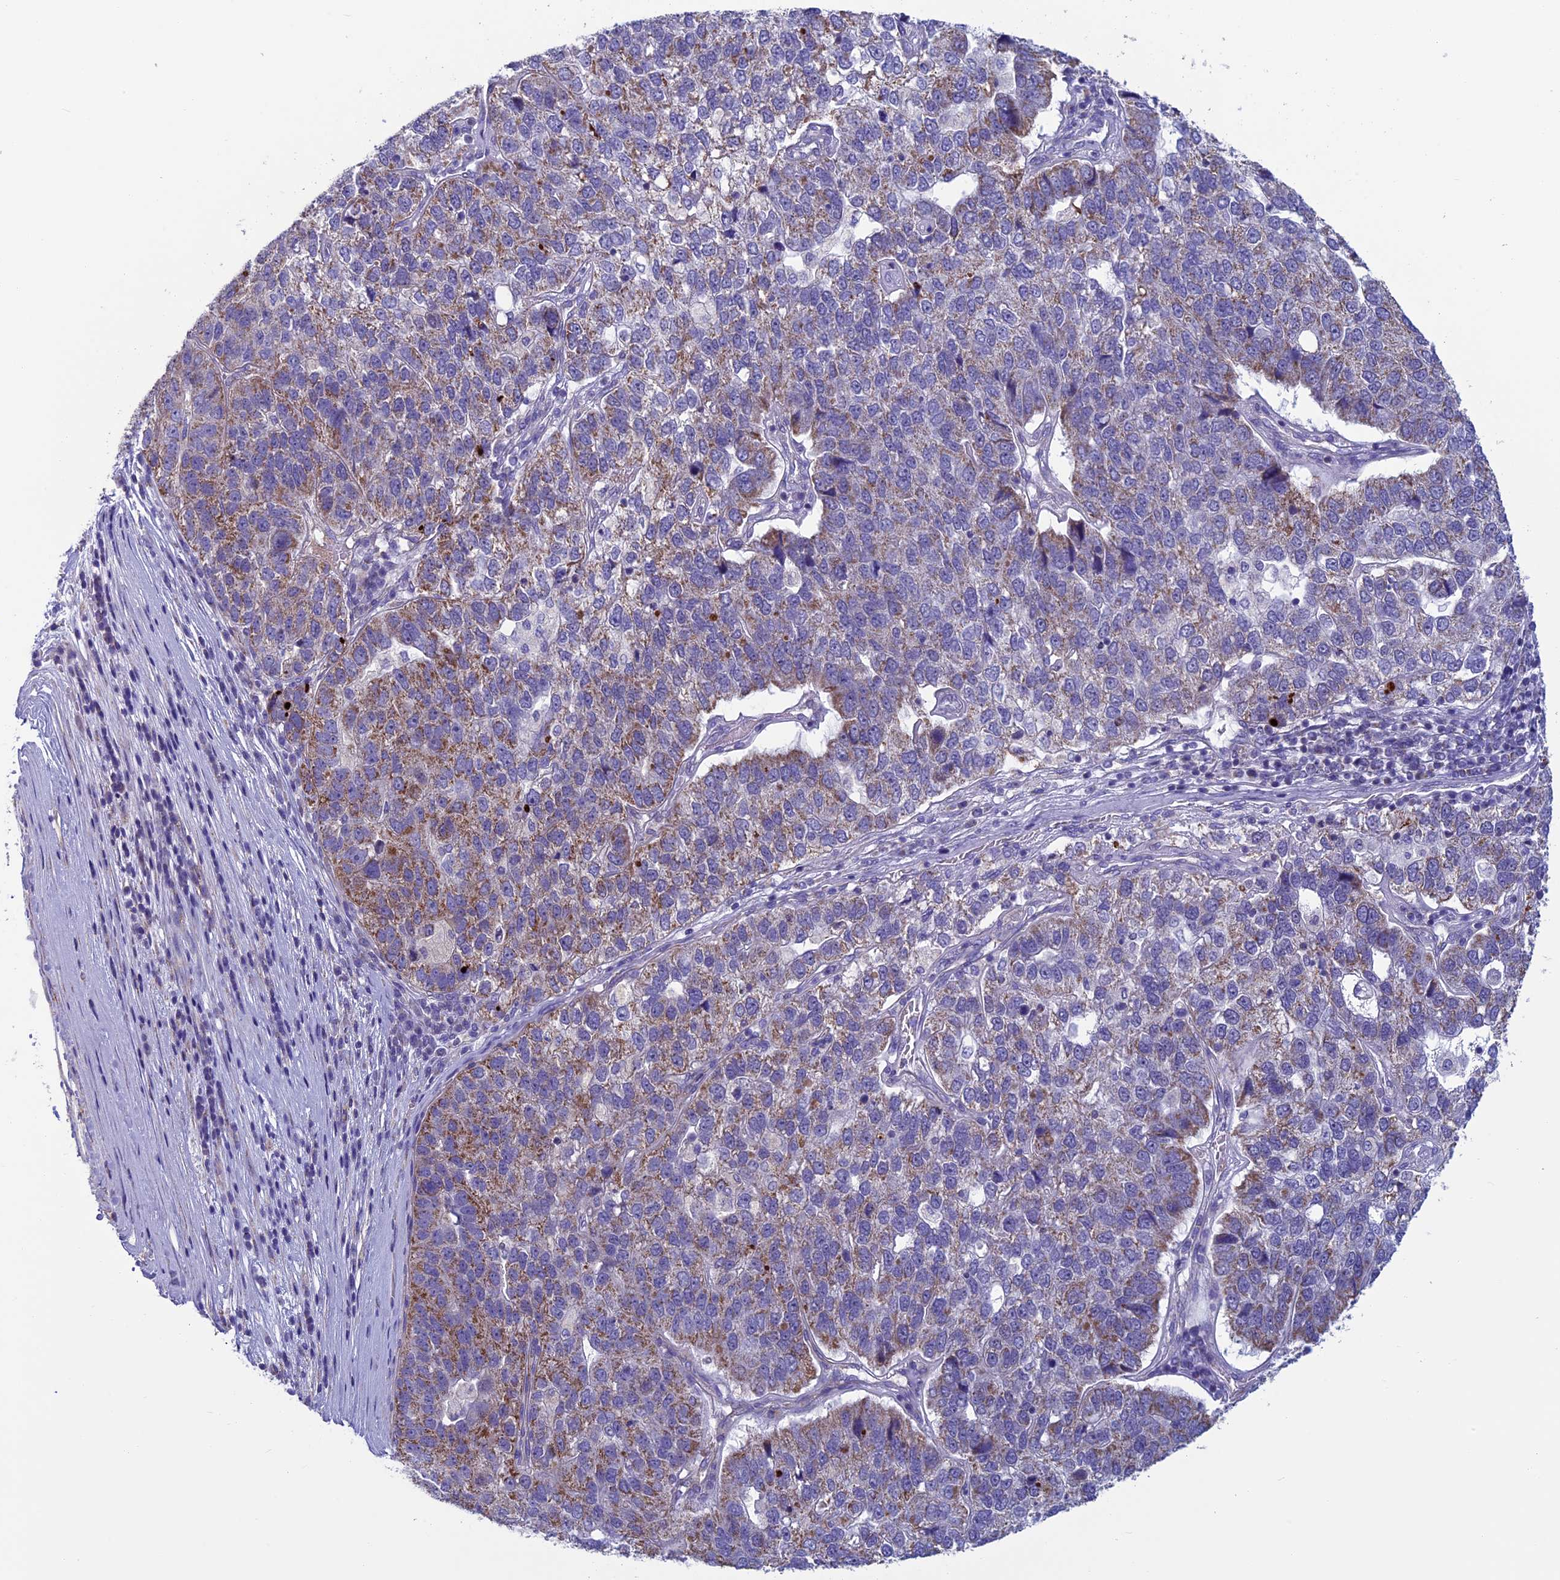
{"staining": {"intensity": "moderate", "quantity": "25%-75%", "location": "cytoplasmic/membranous"}, "tissue": "pancreatic cancer", "cell_type": "Tumor cells", "image_type": "cancer", "snomed": [{"axis": "morphology", "description": "Adenocarcinoma, NOS"}, {"axis": "topography", "description": "Pancreas"}], "caption": "Brown immunohistochemical staining in human pancreatic cancer shows moderate cytoplasmic/membranous positivity in about 25%-75% of tumor cells.", "gene": "MFSD12", "patient": {"sex": "female", "age": 61}}